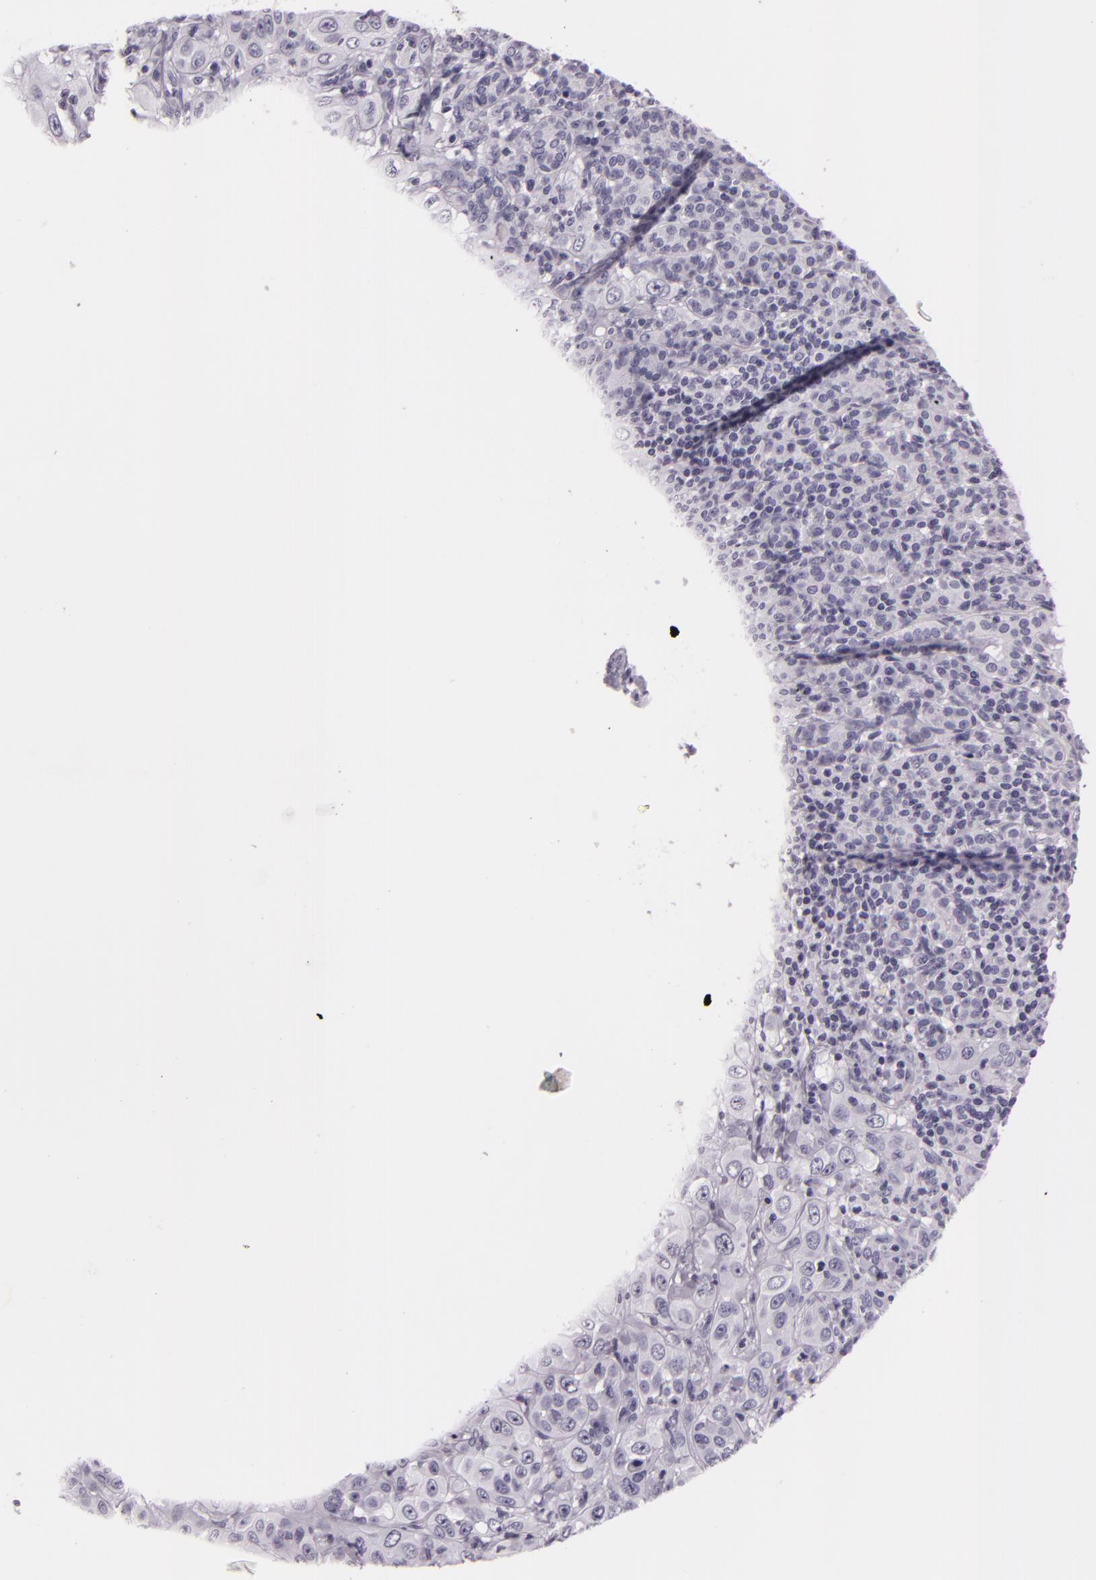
{"staining": {"intensity": "negative", "quantity": "none", "location": "none"}, "tissue": "skin cancer", "cell_type": "Tumor cells", "image_type": "cancer", "snomed": [{"axis": "morphology", "description": "Squamous cell carcinoma, NOS"}, {"axis": "topography", "description": "Skin"}], "caption": "Protein analysis of skin cancer exhibits no significant positivity in tumor cells. The staining was performed using DAB (3,3'-diaminobenzidine) to visualize the protein expression in brown, while the nuclei were stained in blue with hematoxylin (Magnification: 20x).", "gene": "DLG4", "patient": {"sex": "male", "age": 84}}